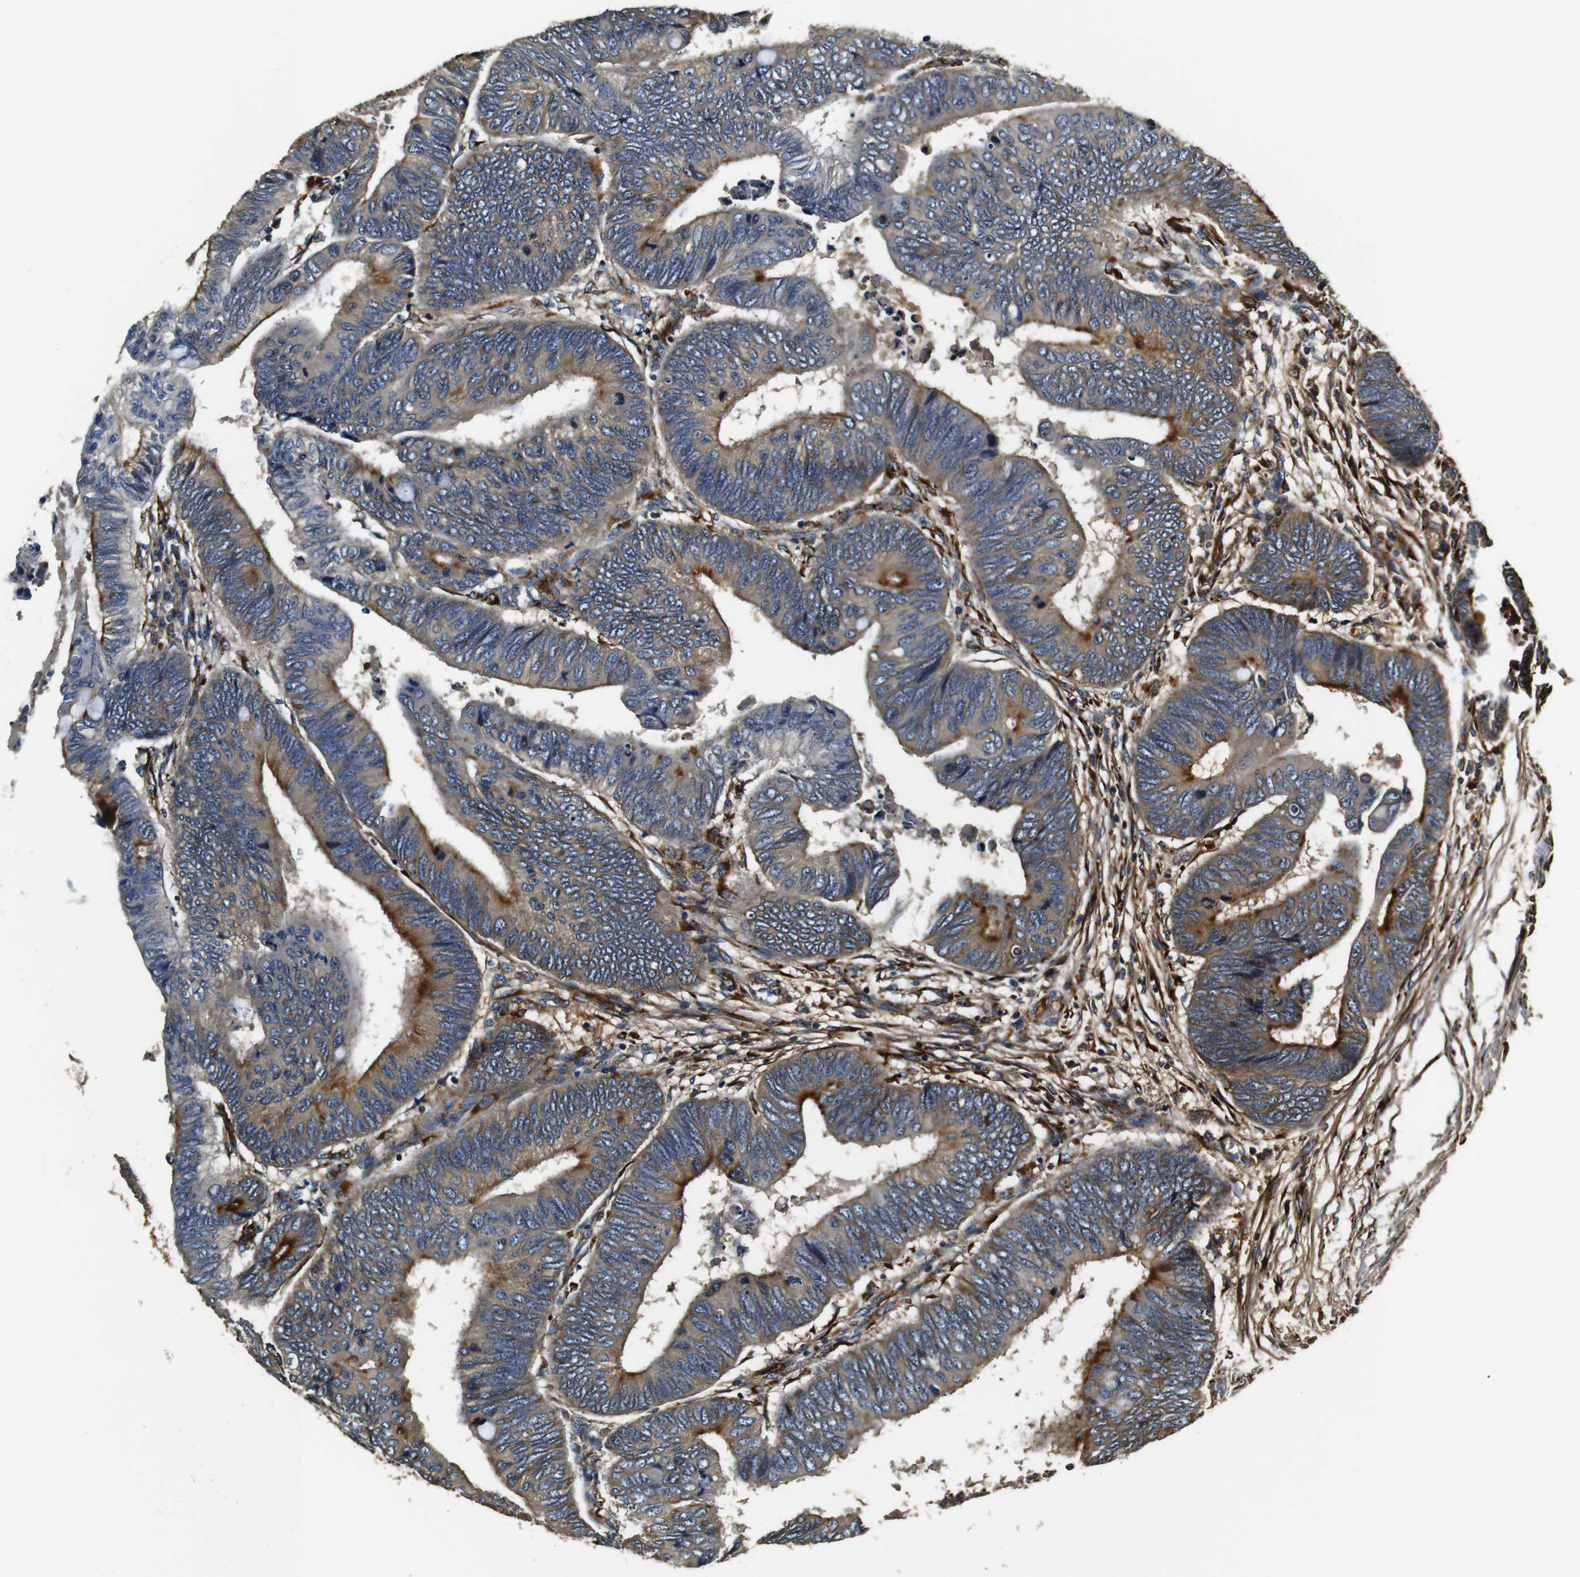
{"staining": {"intensity": "moderate", "quantity": ">75%", "location": "cytoplasmic/membranous"}, "tissue": "colorectal cancer", "cell_type": "Tumor cells", "image_type": "cancer", "snomed": [{"axis": "morphology", "description": "Normal tissue, NOS"}, {"axis": "morphology", "description": "Adenocarcinoma, NOS"}, {"axis": "topography", "description": "Rectum"}, {"axis": "topography", "description": "Peripheral nerve tissue"}], "caption": "This histopathology image displays colorectal adenocarcinoma stained with immunohistochemistry to label a protein in brown. The cytoplasmic/membranous of tumor cells show moderate positivity for the protein. Nuclei are counter-stained blue.", "gene": "COL1A1", "patient": {"sex": "male", "age": 92}}